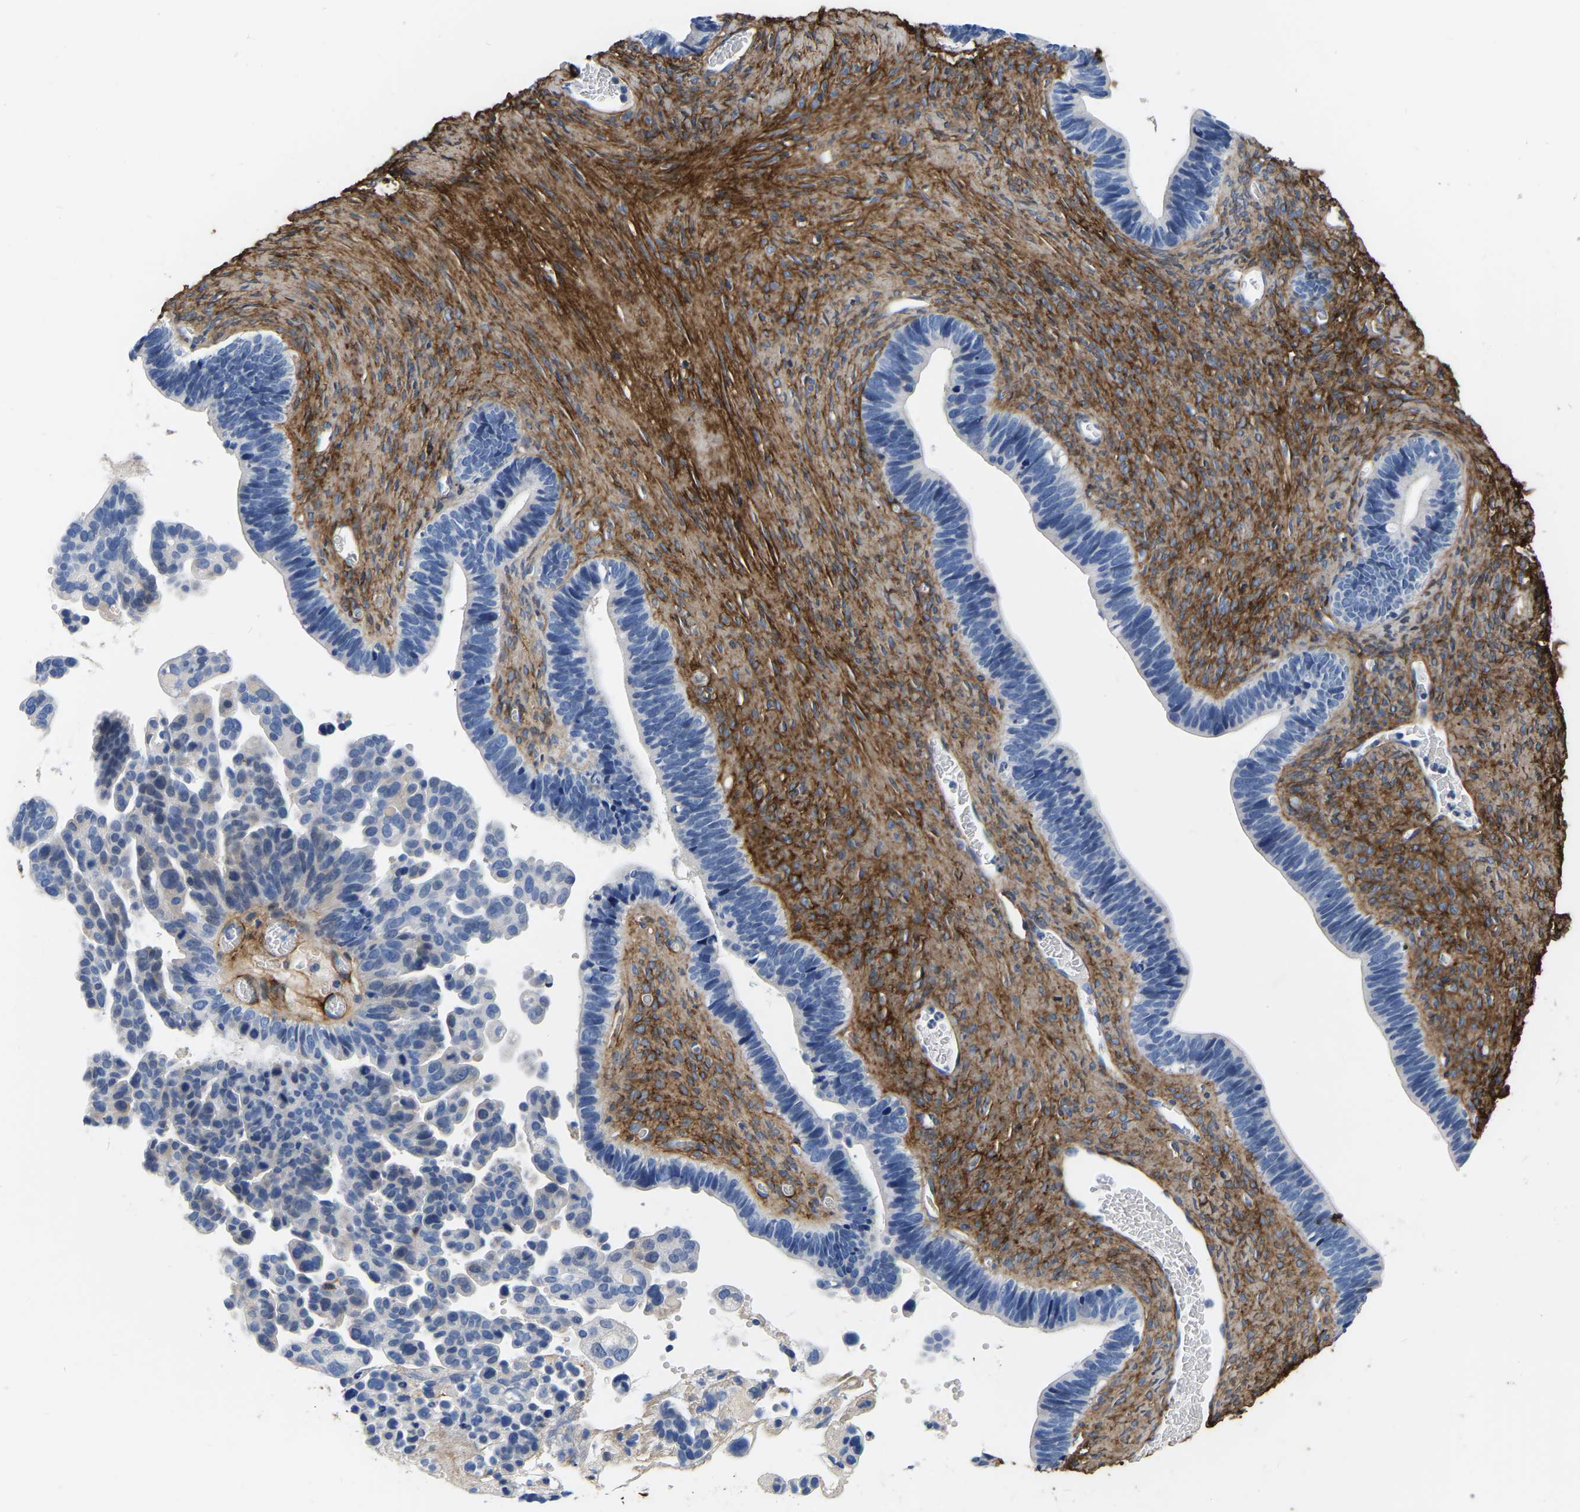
{"staining": {"intensity": "negative", "quantity": "none", "location": "none"}, "tissue": "ovarian cancer", "cell_type": "Tumor cells", "image_type": "cancer", "snomed": [{"axis": "morphology", "description": "Cystadenocarcinoma, serous, NOS"}, {"axis": "topography", "description": "Ovary"}], "caption": "IHC histopathology image of human ovarian serous cystadenocarcinoma stained for a protein (brown), which demonstrates no staining in tumor cells.", "gene": "COL6A1", "patient": {"sex": "female", "age": 56}}